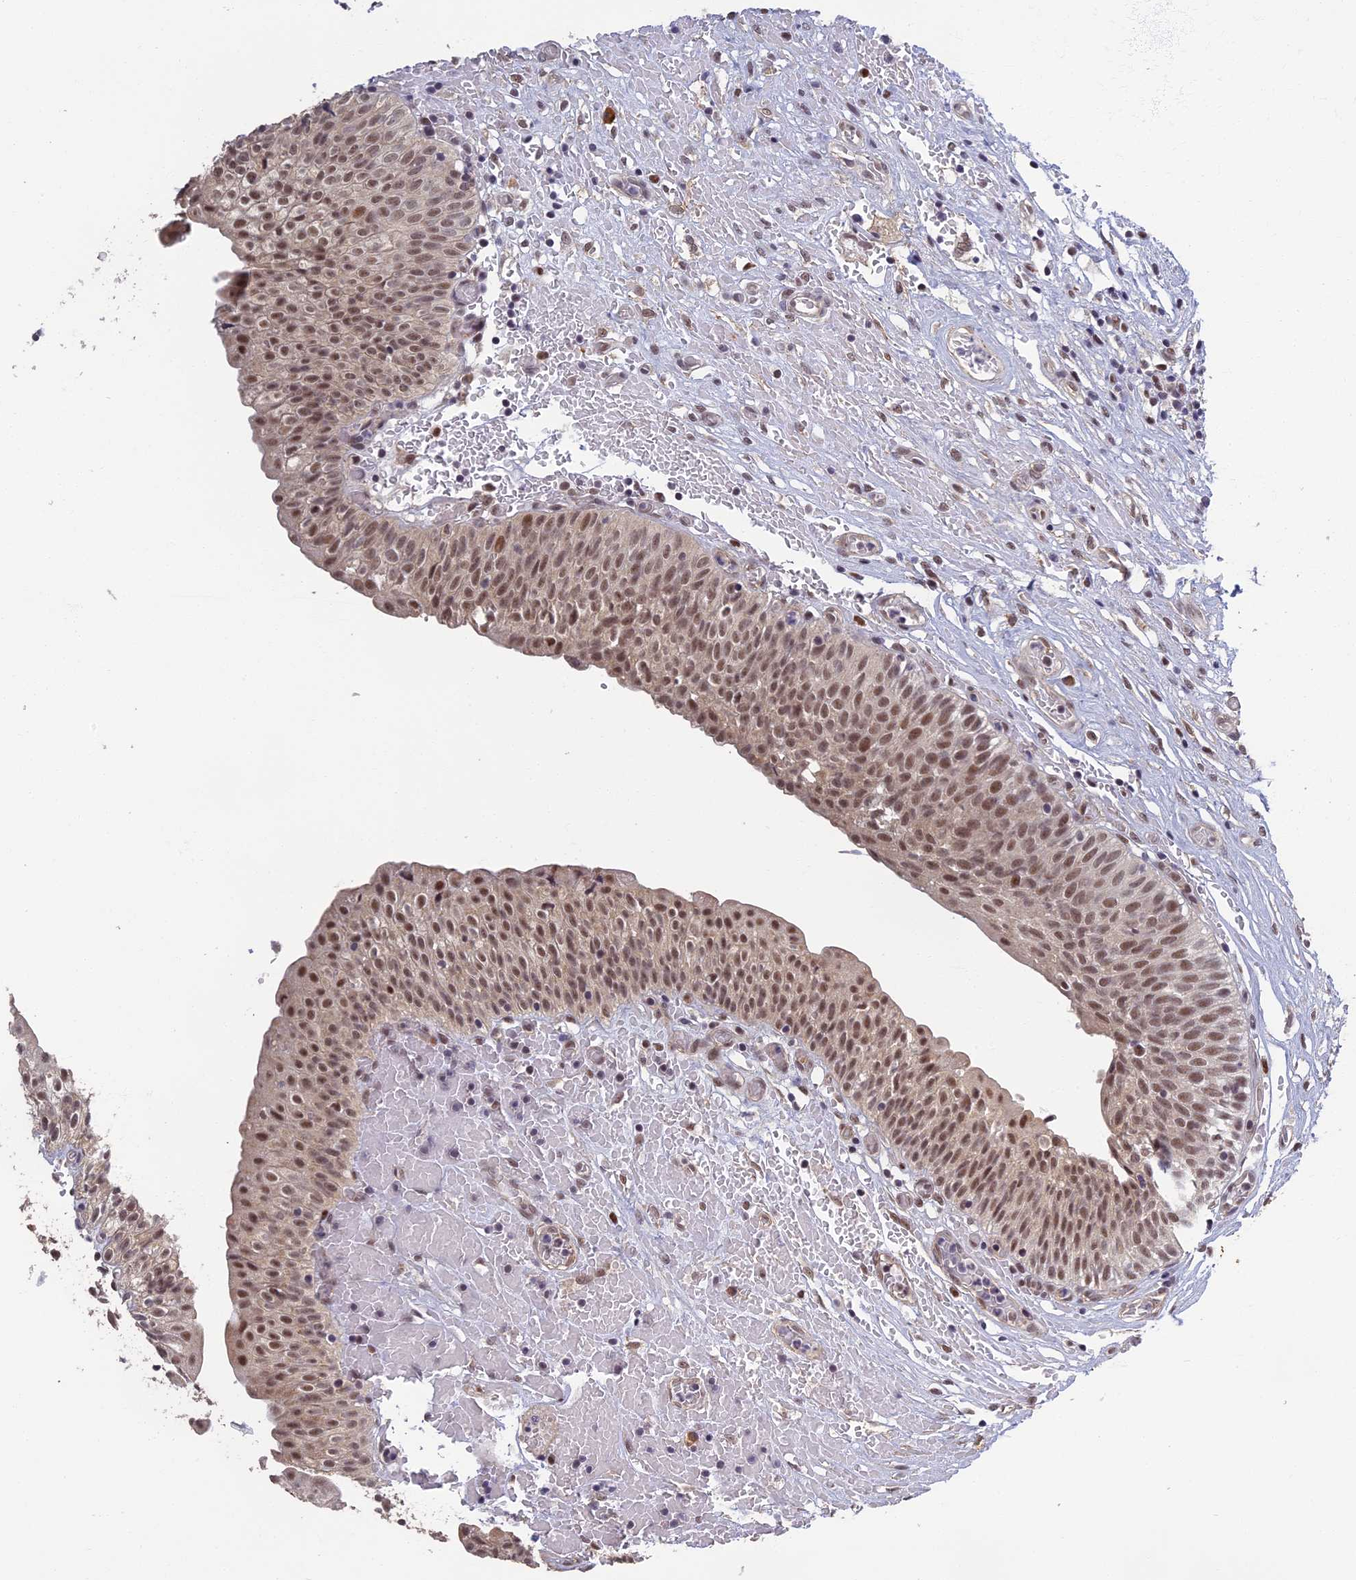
{"staining": {"intensity": "moderate", "quantity": ">75%", "location": "nuclear"}, "tissue": "urinary bladder", "cell_type": "Urothelial cells", "image_type": "normal", "snomed": [{"axis": "morphology", "description": "Normal tissue, NOS"}, {"axis": "topography", "description": "Urinary bladder"}], "caption": "Human urinary bladder stained for a protein (brown) demonstrates moderate nuclear positive expression in approximately >75% of urothelial cells.", "gene": "MORF4L1", "patient": {"sex": "male", "age": 55}}